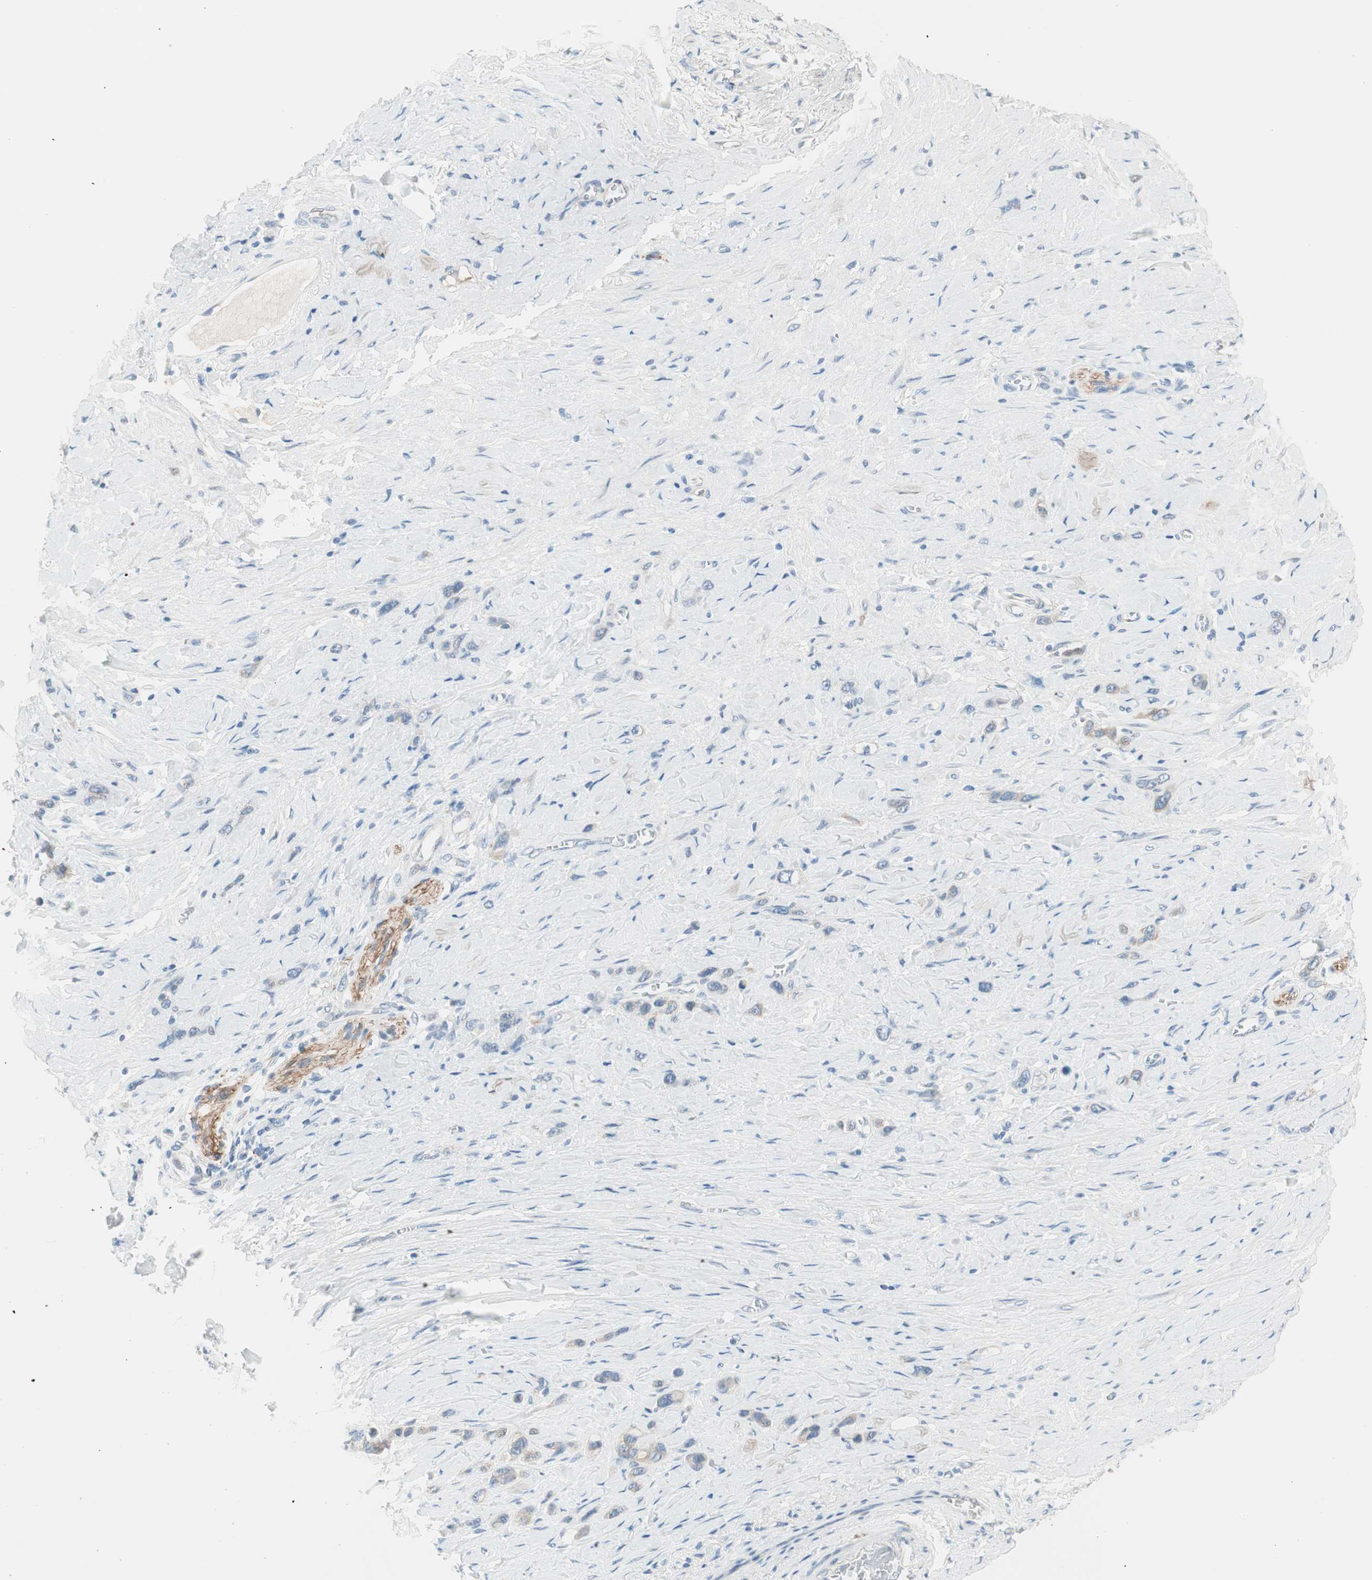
{"staining": {"intensity": "weak", "quantity": "<25%", "location": "cytoplasmic/membranous"}, "tissue": "stomach cancer", "cell_type": "Tumor cells", "image_type": "cancer", "snomed": [{"axis": "morphology", "description": "Normal tissue, NOS"}, {"axis": "morphology", "description": "Adenocarcinoma, NOS"}, {"axis": "morphology", "description": "Adenocarcinoma, High grade"}, {"axis": "topography", "description": "Stomach, upper"}, {"axis": "topography", "description": "Stomach"}], "caption": "High magnification brightfield microscopy of stomach cancer stained with DAB (brown) and counterstained with hematoxylin (blue): tumor cells show no significant positivity. (Immunohistochemistry, brightfield microscopy, high magnification).", "gene": "GNAO1", "patient": {"sex": "female", "age": 65}}